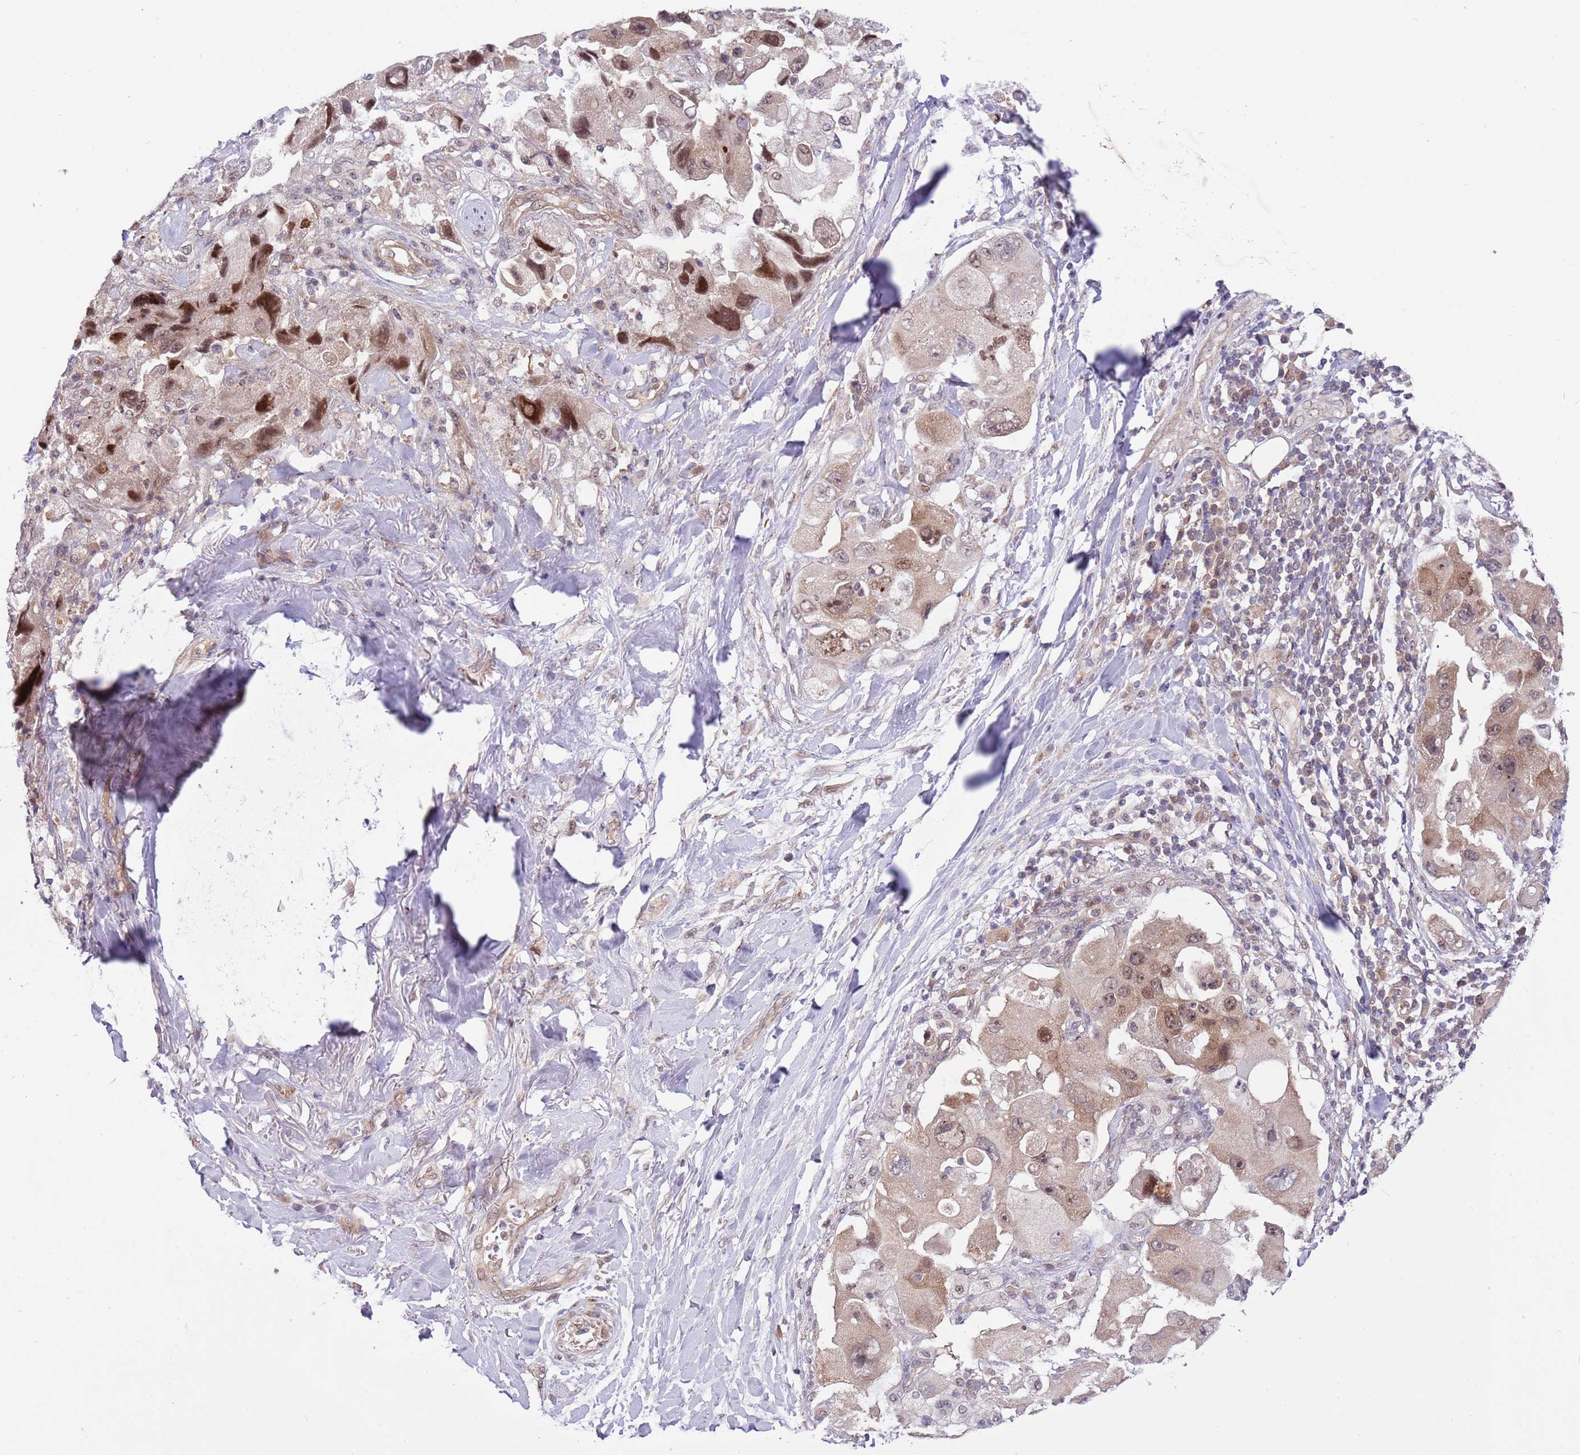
{"staining": {"intensity": "weak", "quantity": ">75%", "location": "cytoplasmic/membranous,nuclear"}, "tissue": "lung cancer", "cell_type": "Tumor cells", "image_type": "cancer", "snomed": [{"axis": "morphology", "description": "Adenocarcinoma, NOS"}, {"axis": "topography", "description": "Lung"}], "caption": "A photomicrograph of lung cancer stained for a protein shows weak cytoplasmic/membranous and nuclear brown staining in tumor cells.", "gene": "CHD1", "patient": {"sex": "female", "age": 54}}